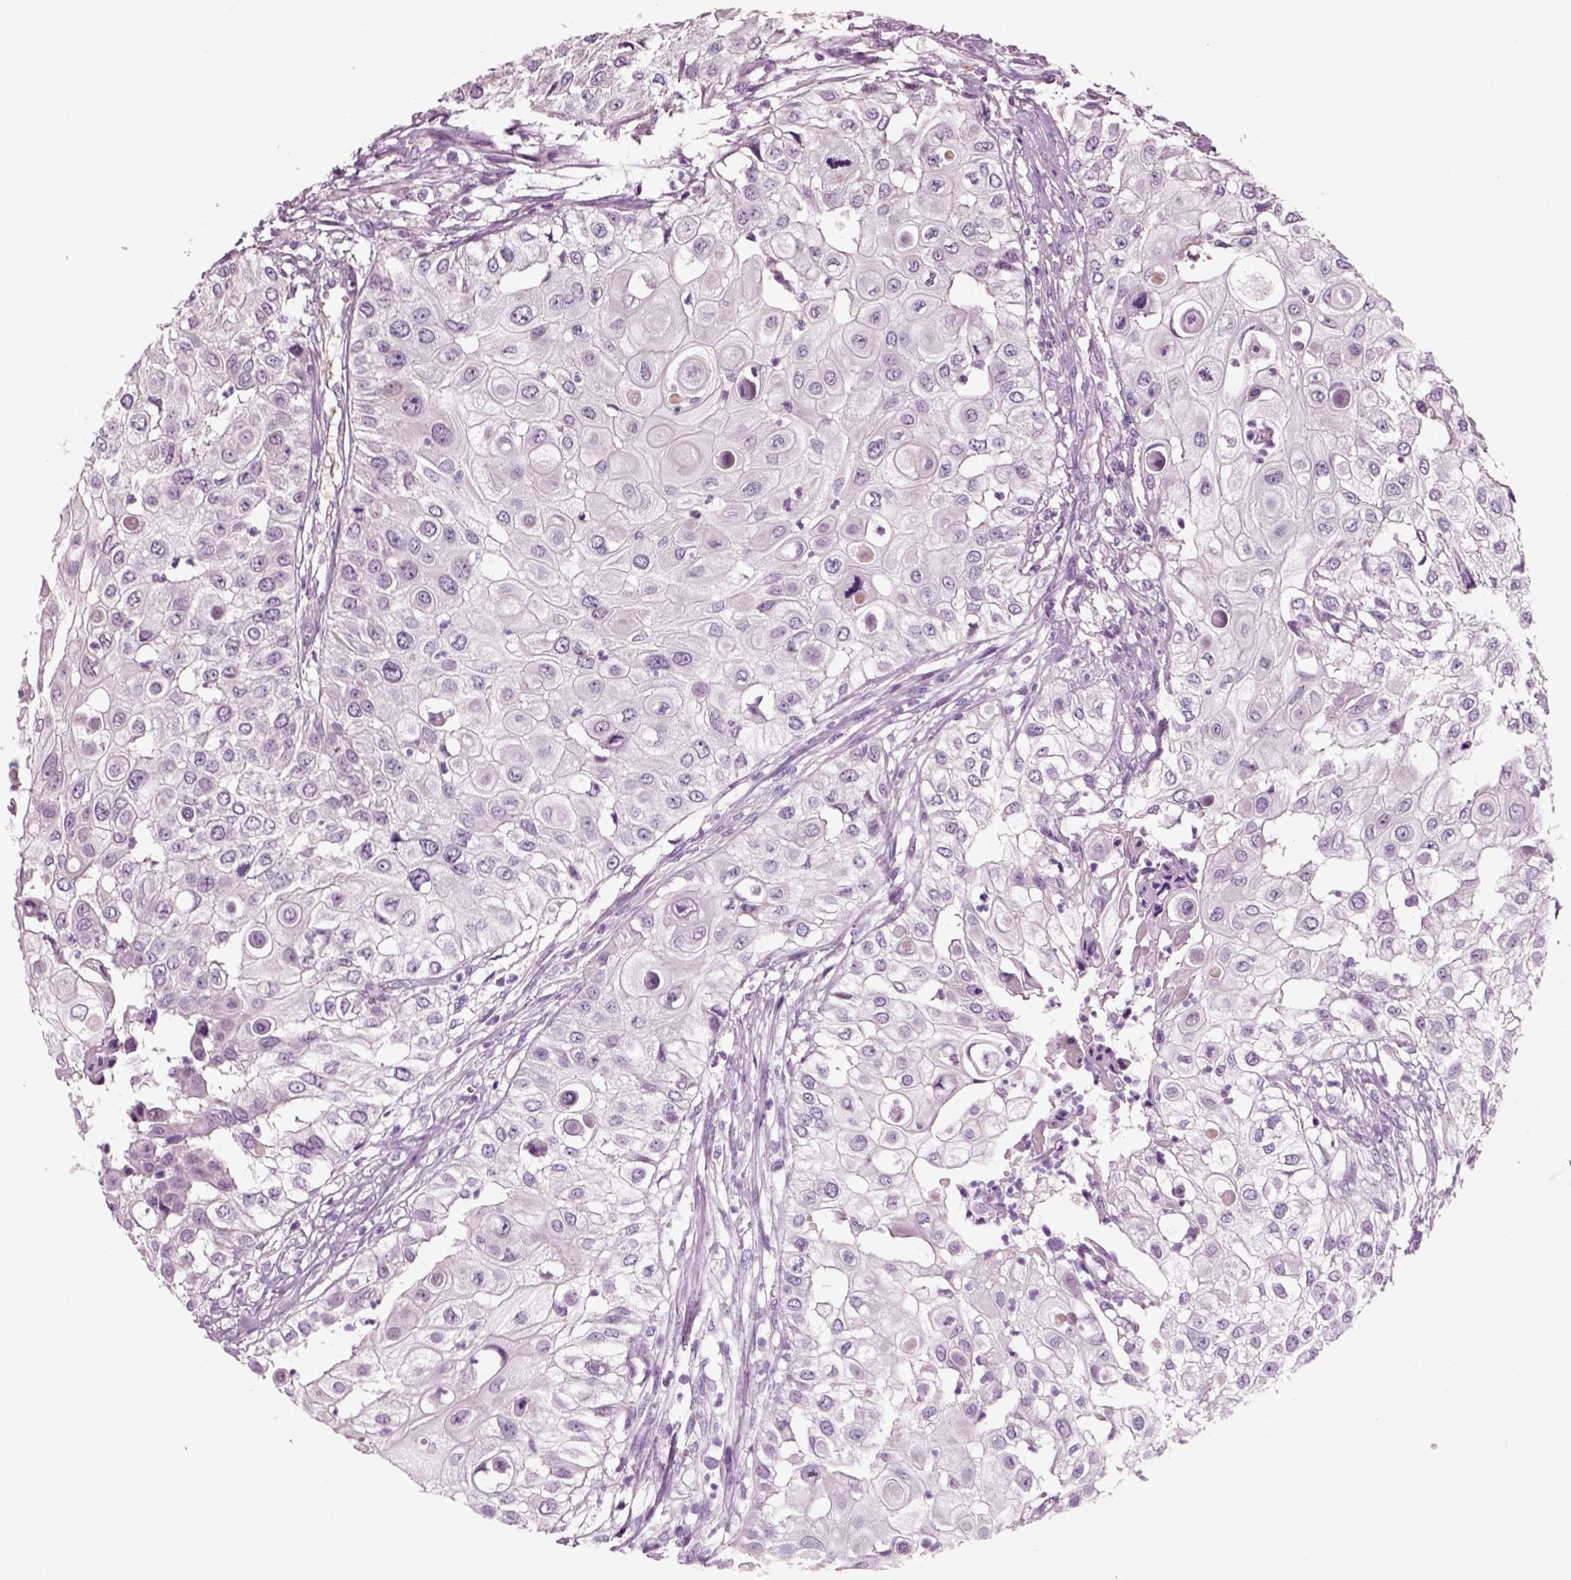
{"staining": {"intensity": "negative", "quantity": "none", "location": "none"}, "tissue": "urothelial cancer", "cell_type": "Tumor cells", "image_type": "cancer", "snomed": [{"axis": "morphology", "description": "Urothelial carcinoma, High grade"}, {"axis": "topography", "description": "Urinary bladder"}], "caption": "The photomicrograph demonstrates no significant staining in tumor cells of high-grade urothelial carcinoma.", "gene": "CHGB", "patient": {"sex": "female", "age": 79}}